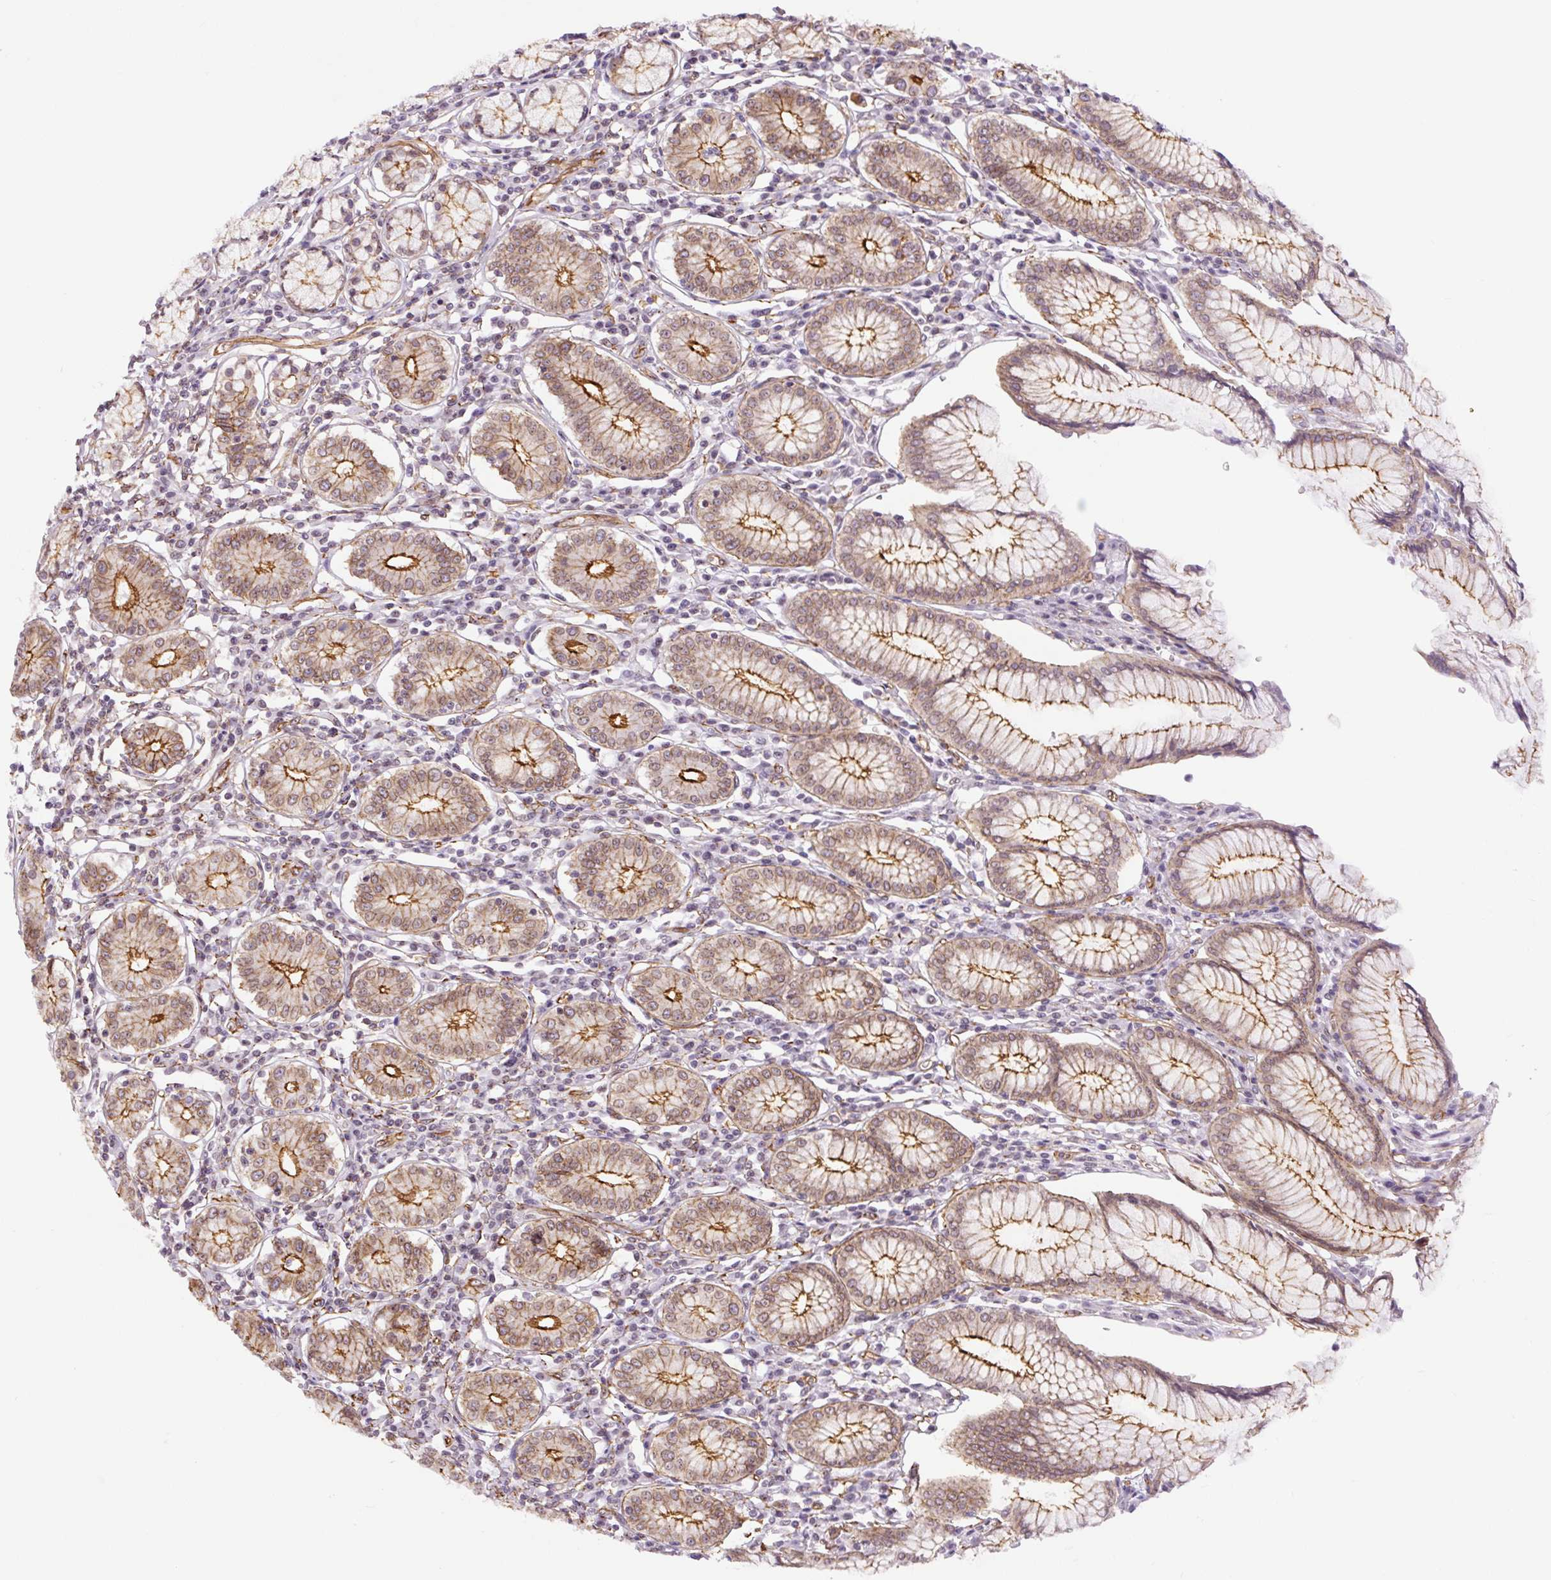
{"staining": {"intensity": "moderate", "quantity": ">75%", "location": "cytoplasmic/membranous,nuclear"}, "tissue": "stomach", "cell_type": "Glandular cells", "image_type": "normal", "snomed": [{"axis": "morphology", "description": "Normal tissue, NOS"}, {"axis": "topography", "description": "Stomach"}], "caption": "Approximately >75% of glandular cells in normal stomach show moderate cytoplasmic/membranous,nuclear protein positivity as visualized by brown immunohistochemical staining.", "gene": "MYO5C", "patient": {"sex": "male", "age": 55}}